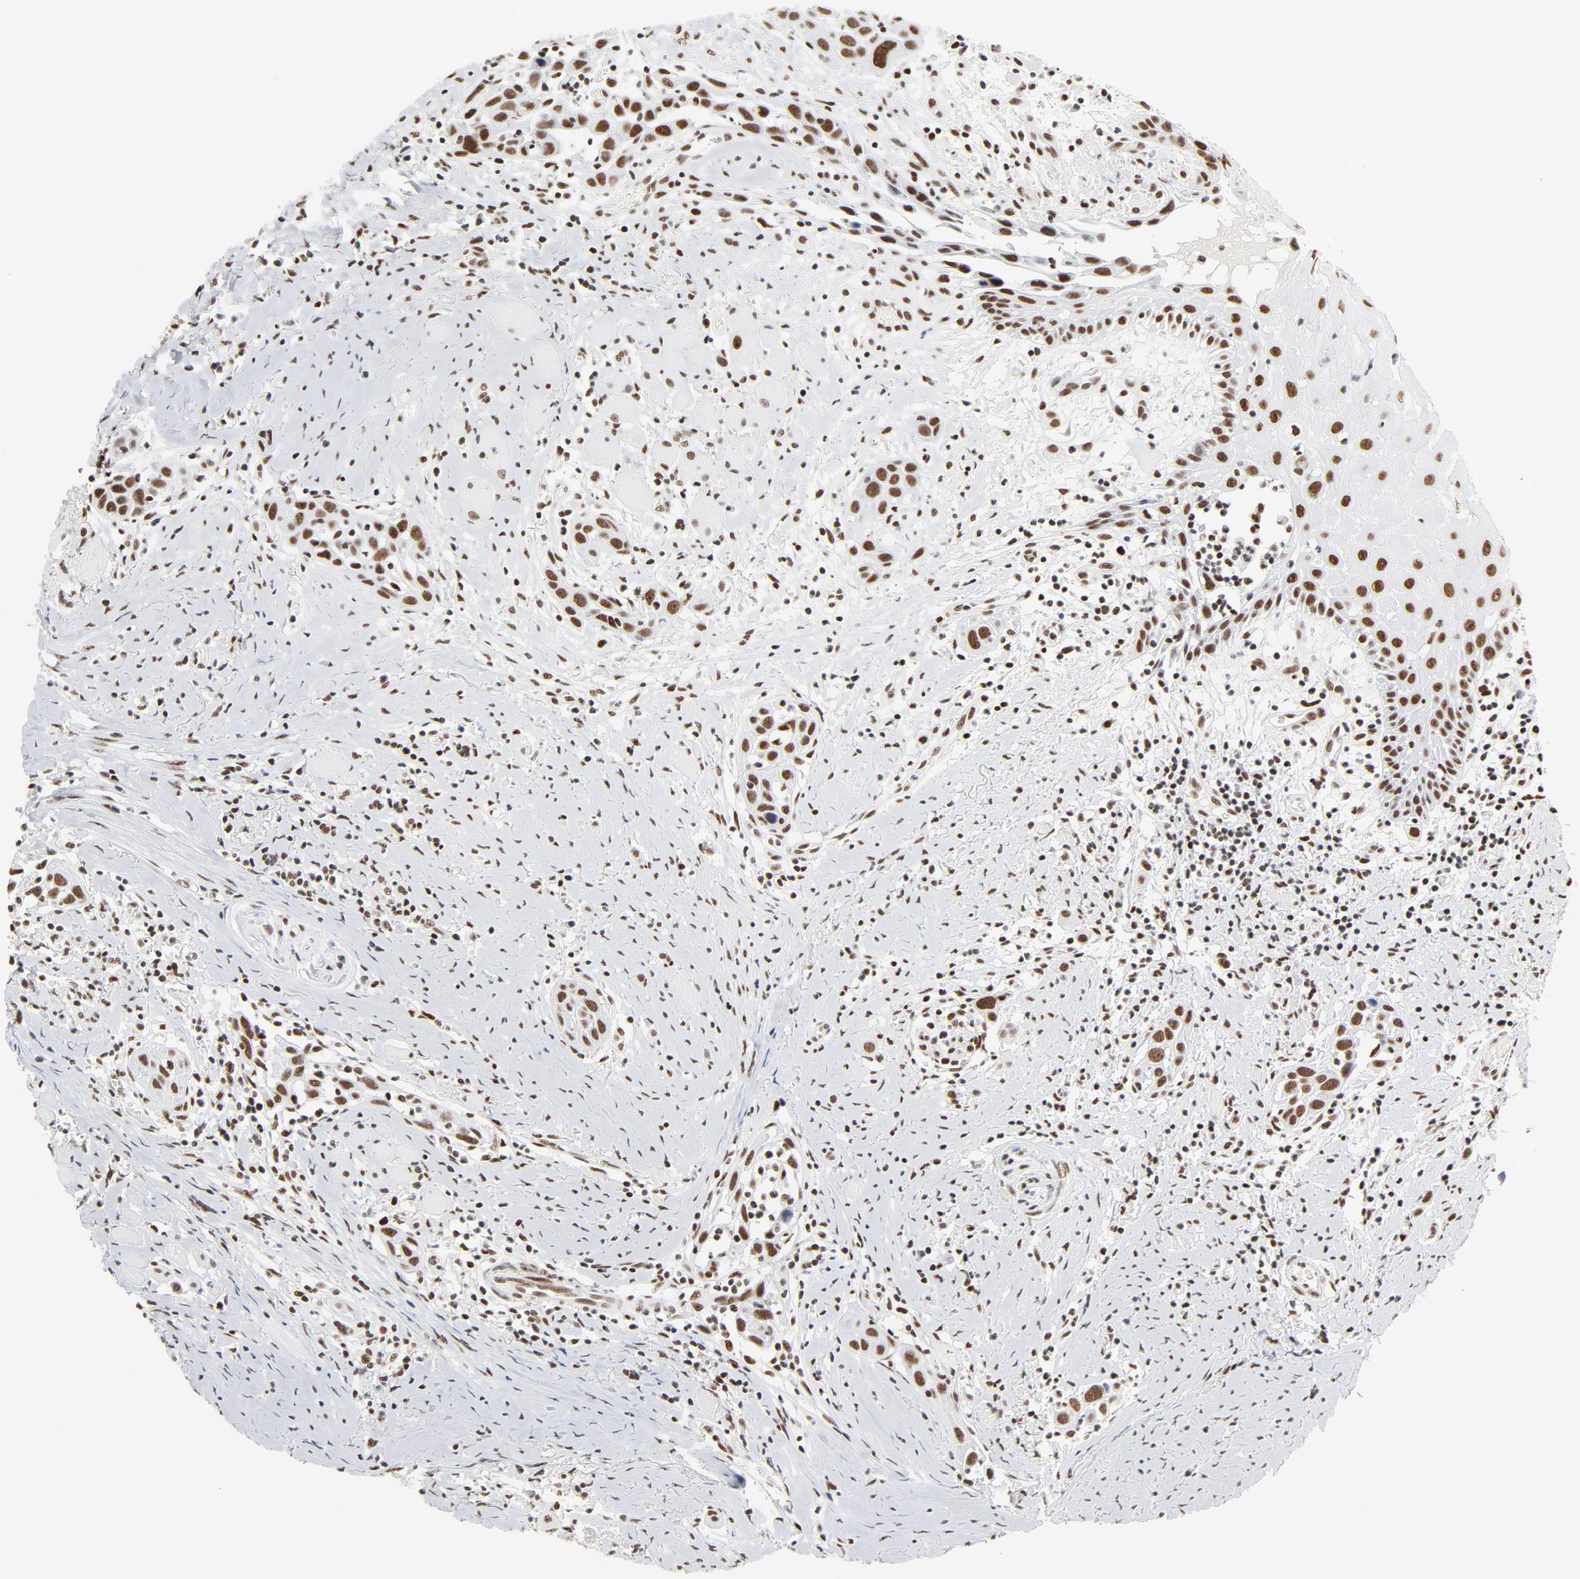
{"staining": {"intensity": "moderate", "quantity": ">75%", "location": "nuclear"}, "tissue": "head and neck cancer", "cell_type": "Tumor cells", "image_type": "cancer", "snomed": [{"axis": "morphology", "description": "Squamous cell carcinoma, NOS"}, {"axis": "topography", "description": "Oral tissue"}, {"axis": "topography", "description": "Head-Neck"}], "caption": "IHC histopathology image of neoplastic tissue: human head and neck squamous cell carcinoma stained using IHC shows medium levels of moderate protein expression localized specifically in the nuclear of tumor cells, appearing as a nuclear brown color.", "gene": "GTF2H1", "patient": {"sex": "female", "age": 50}}